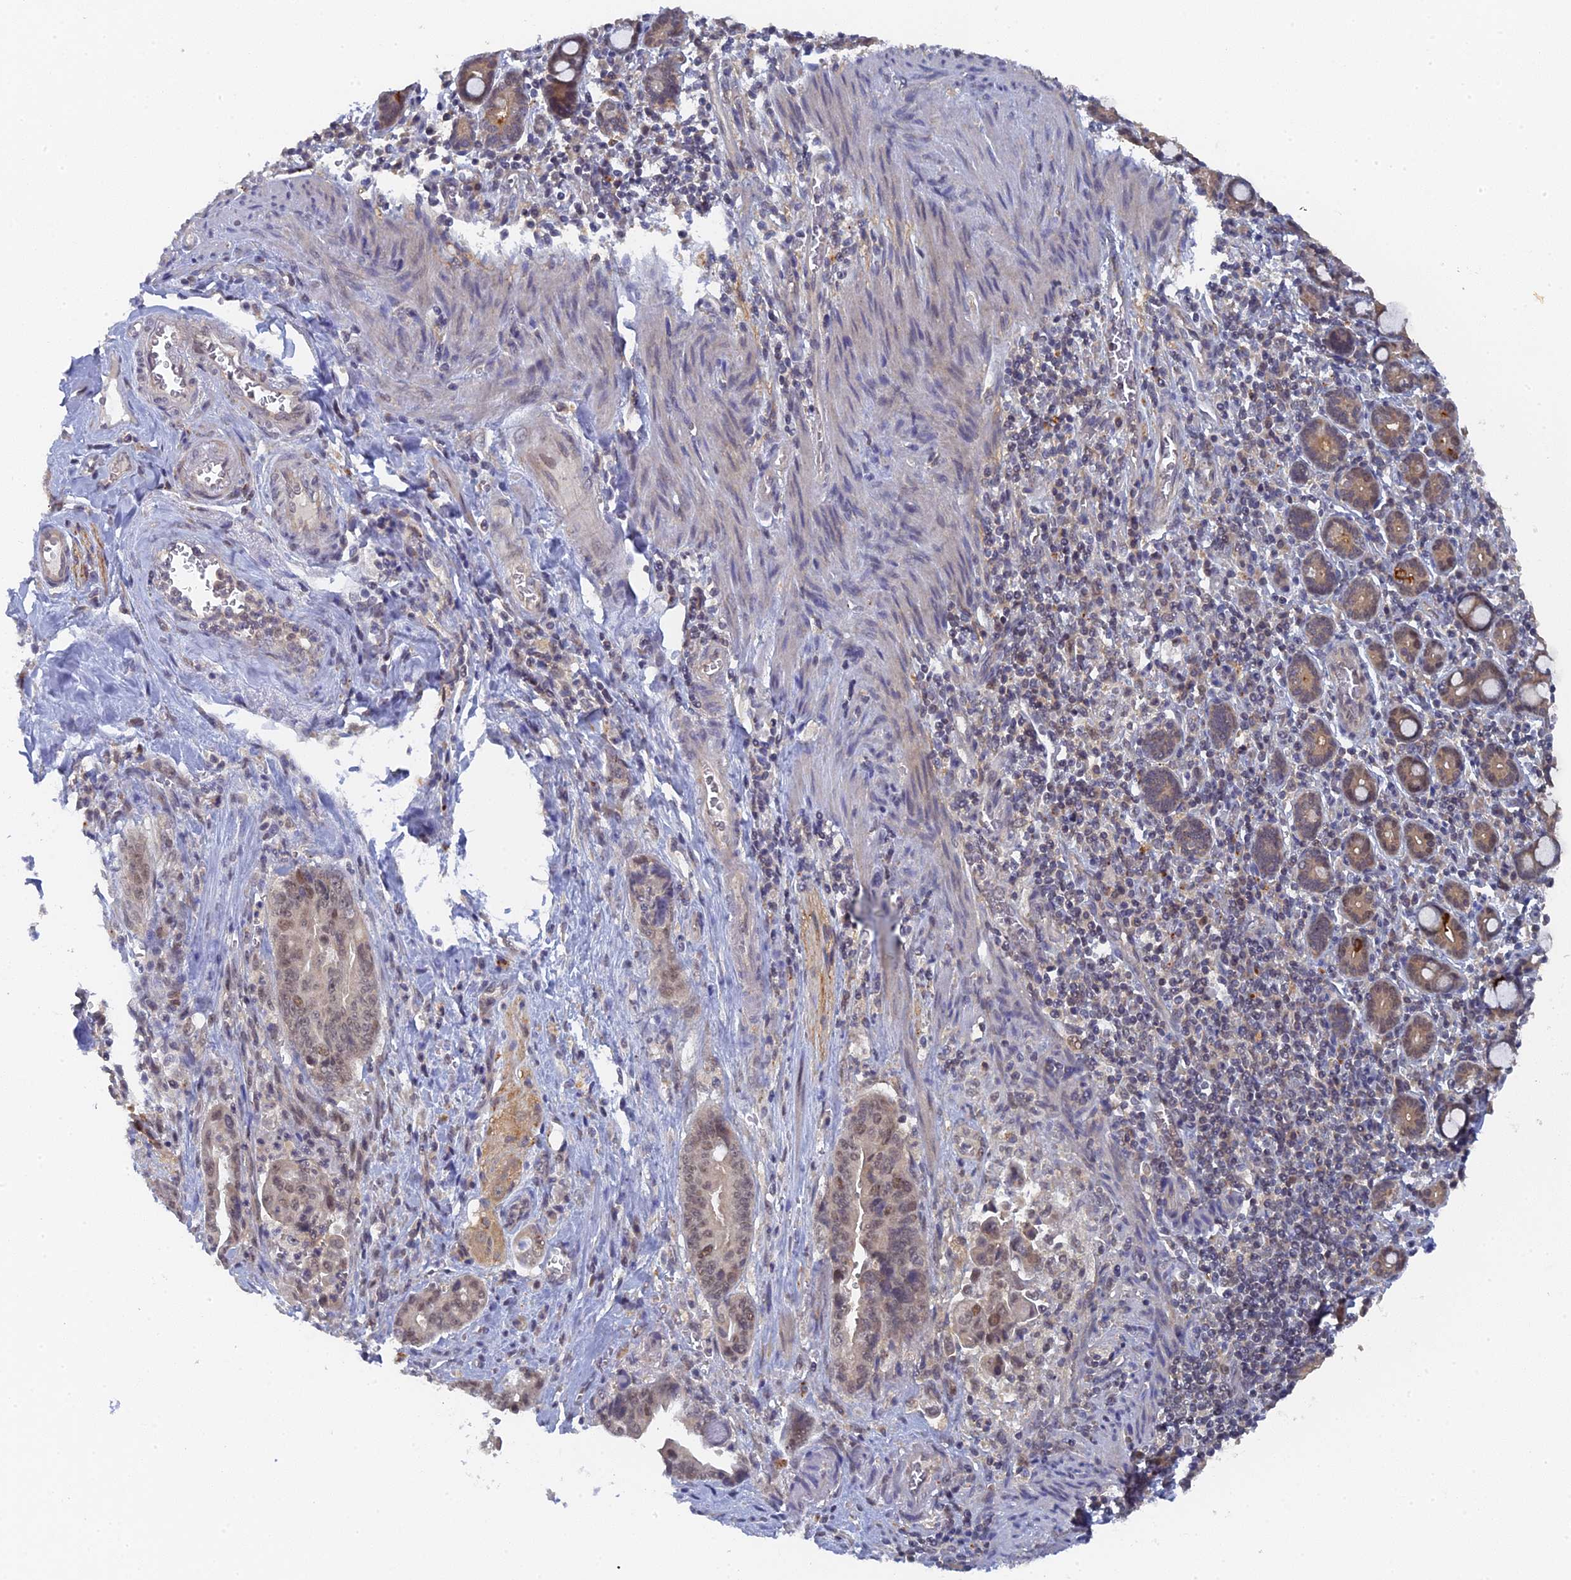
{"staining": {"intensity": "weak", "quantity": "25%-75%", "location": "nuclear"}, "tissue": "pancreatic cancer", "cell_type": "Tumor cells", "image_type": "cancer", "snomed": [{"axis": "morphology", "description": "Adenocarcinoma, NOS"}, {"axis": "topography", "description": "Pancreas"}], "caption": "This micrograph displays immunohistochemistry staining of human adenocarcinoma (pancreatic), with low weak nuclear staining in about 25%-75% of tumor cells.", "gene": "MIGA2", "patient": {"sex": "male", "age": 70}}